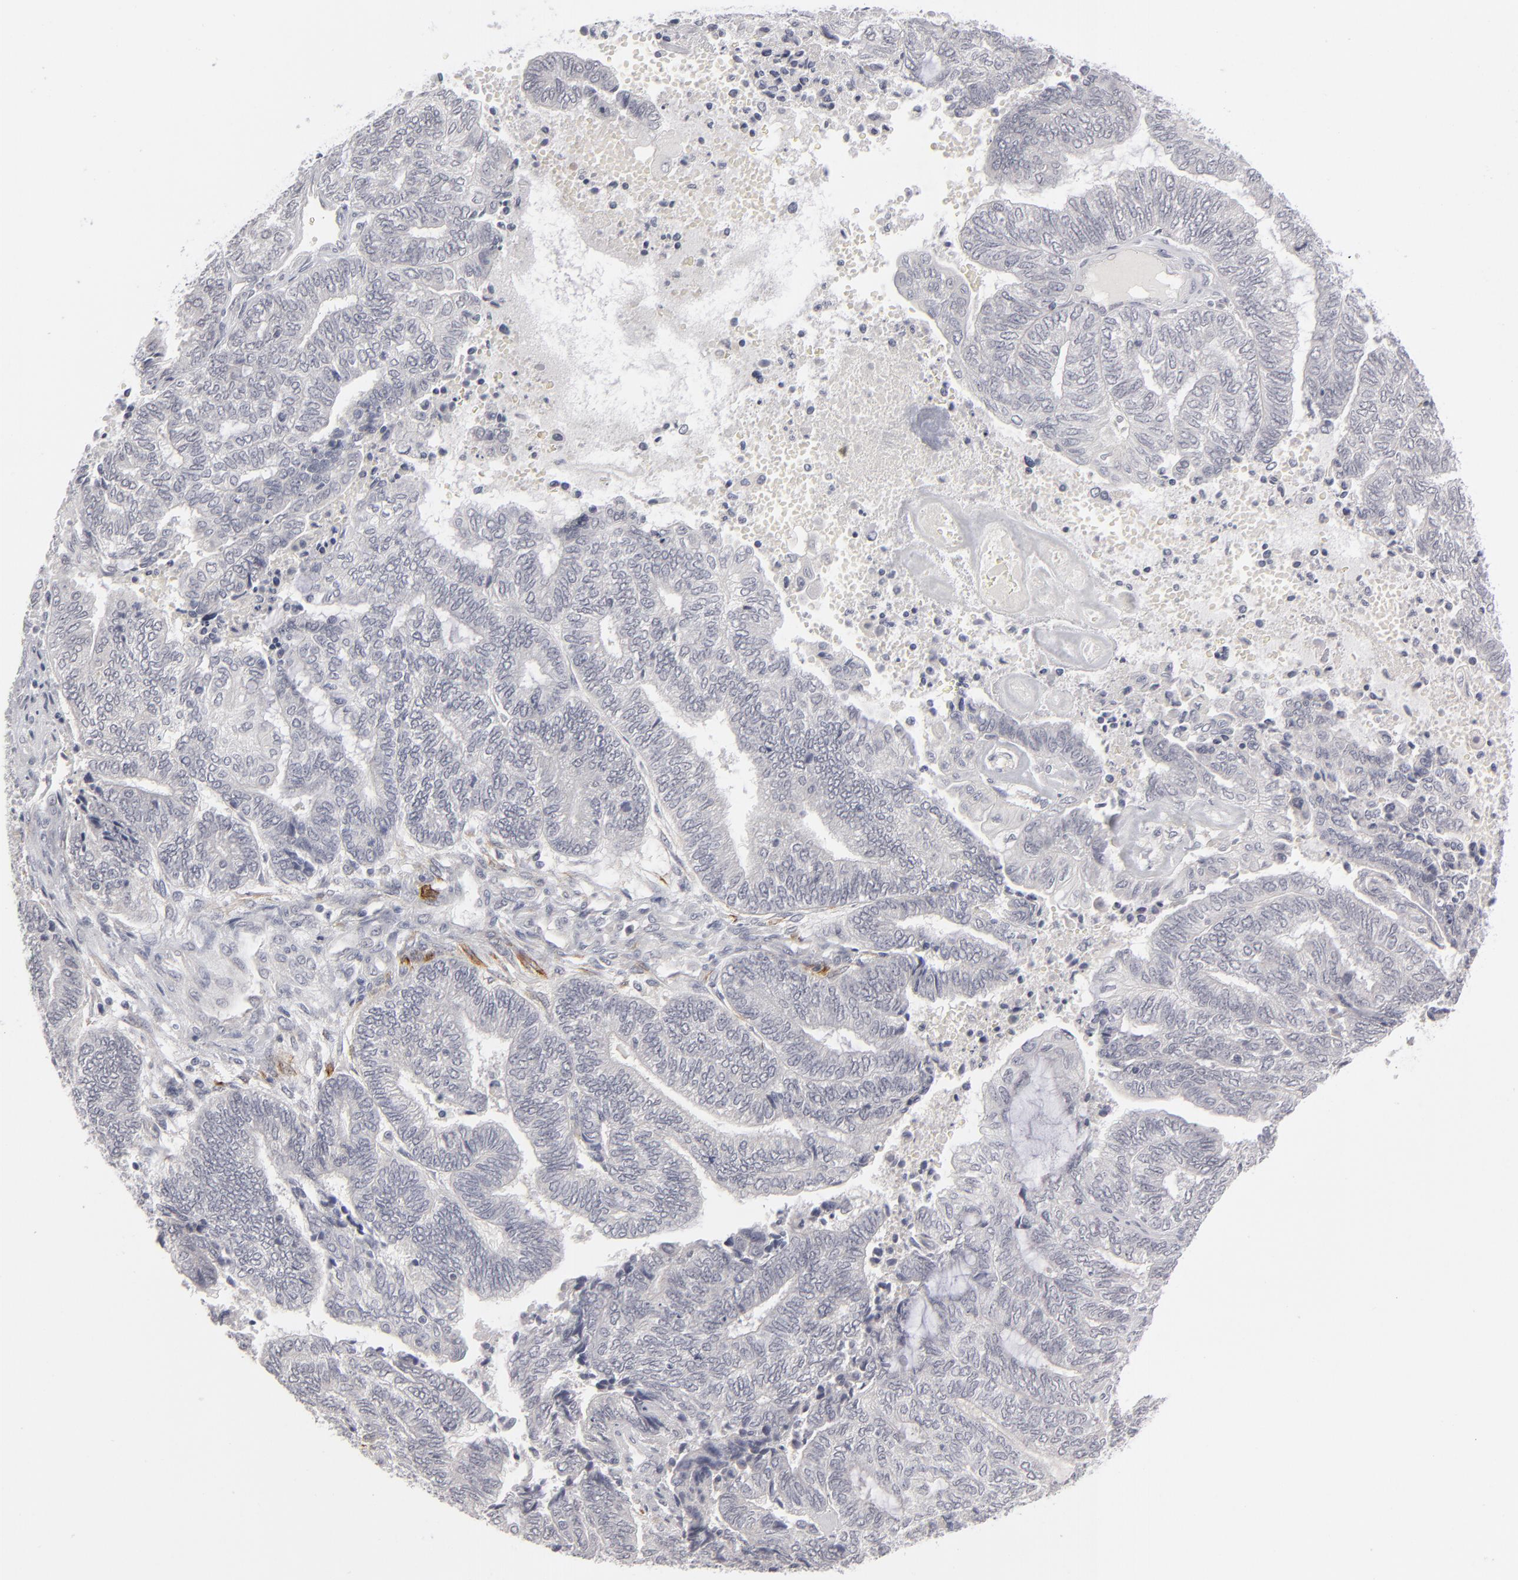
{"staining": {"intensity": "negative", "quantity": "none", "location": "none"}, "tissue": "endometrial cancer", "cell_type": "Tumor cells", "image_type": "cancer", "snomed": [{"axis": "morphology", "description": "Adenocarcinoma, NOS"}, {"axis": "topography", "description": "Uterus"}, {"axis": "topography", "description": "Endometrium"}], "caption": "Tumor cells show no significant positivity in endometrial adenocarcinoma.", "gene": "KIAA1210", "patient": {"sex": "female", "age": 70}}